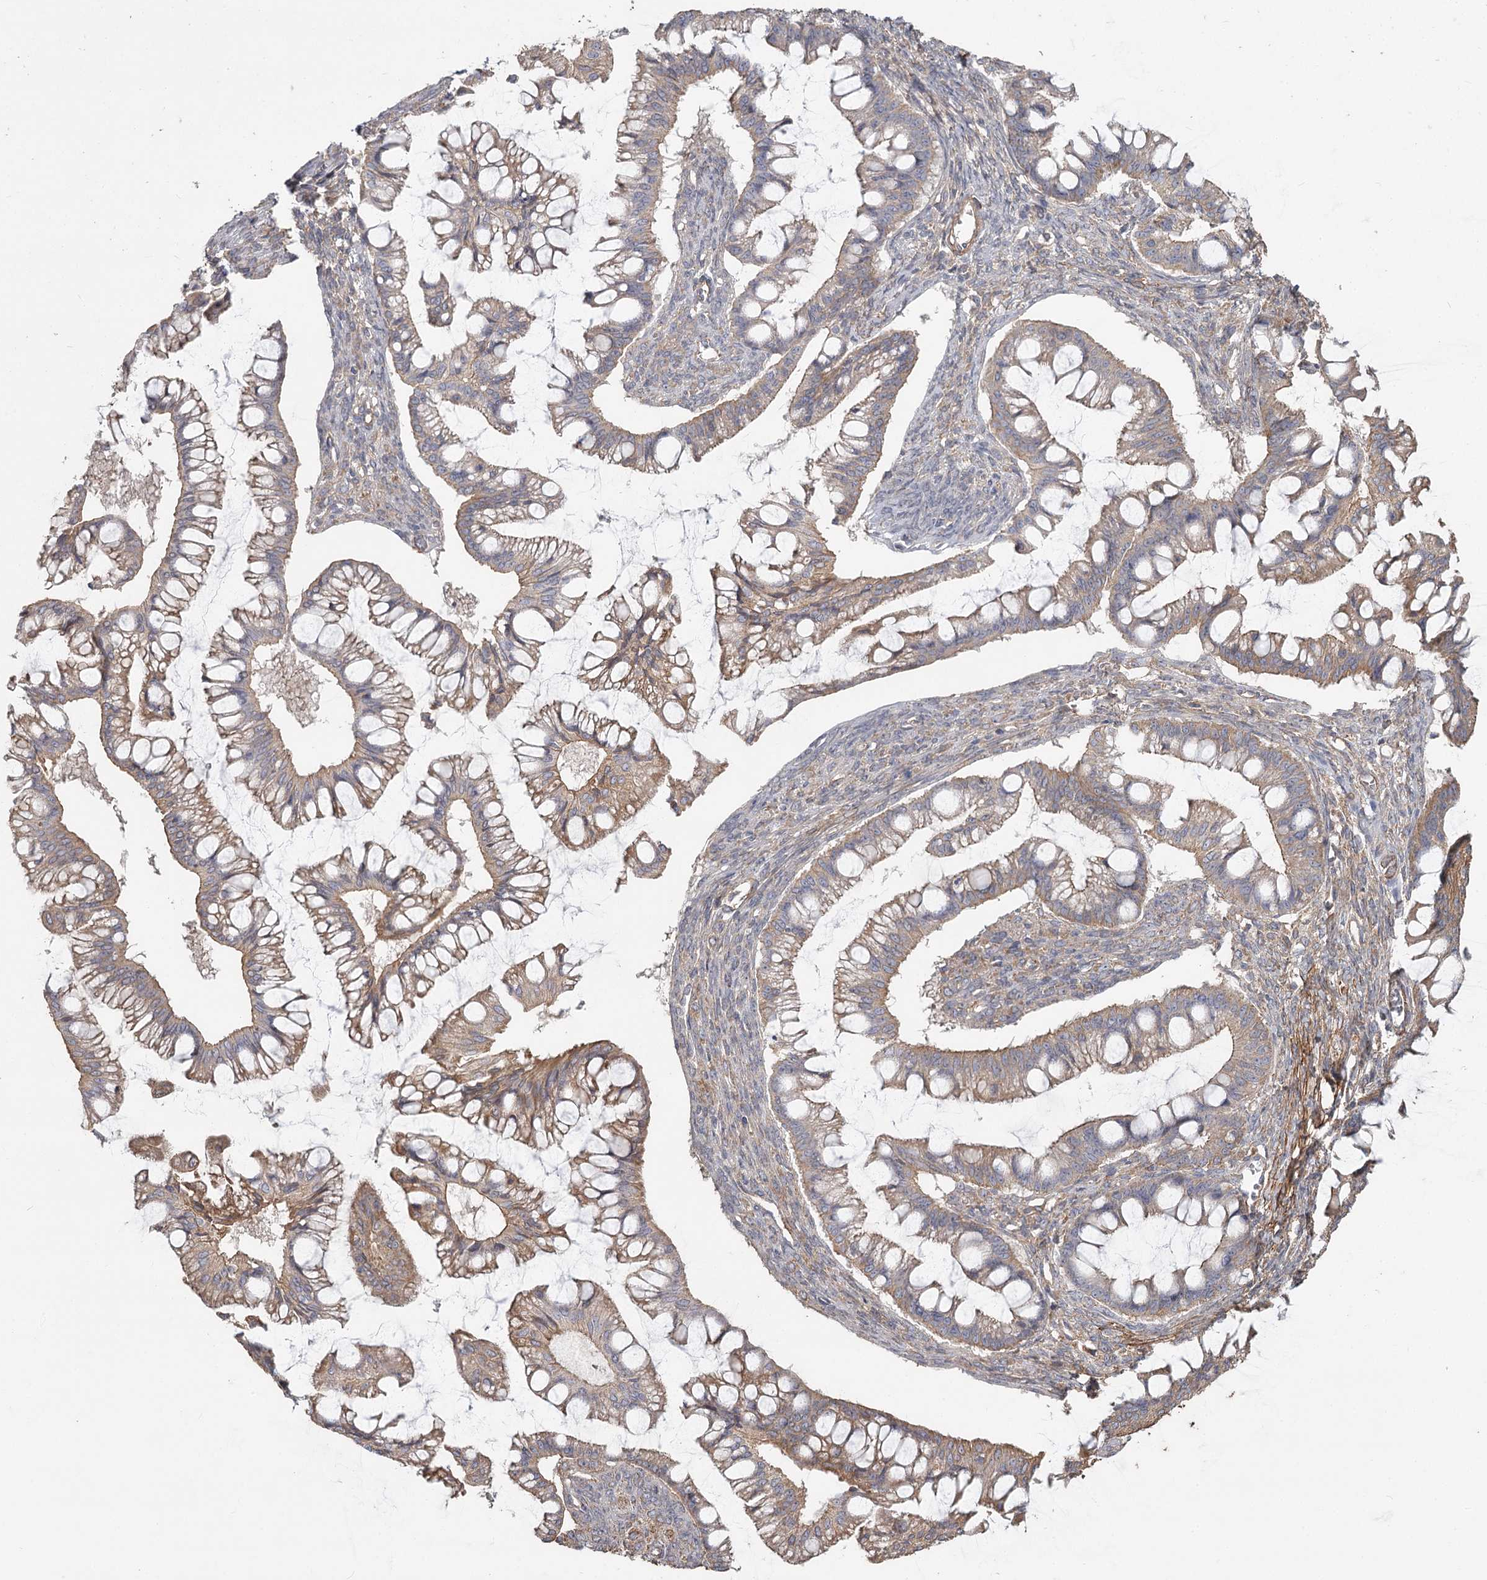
{"staining": {"intensity": "weak", "quantity": ">75%", "location": "cytoplasmic/membranous"}, "tissue": "ovarian cancer", "cell_type": "Tumor cells", "image_type": "cancer", "snomed": [{"axis": "morphology", "description": "Cystadenocarcinoma, mucinous, NOS"}, {"axis": "topography", "description": "Ovary"}], "caption": "Immunohistochemistry (IHC) of ovarian mucinous cystadenocarcinoma exhibits low levels of weak cytoplasmic/membranous positivity in approximately >75% of tumor cells. Nuclei are stained in blue.", "gene": "DHRS9", "patient": {"sex": "female", "age": 73}}